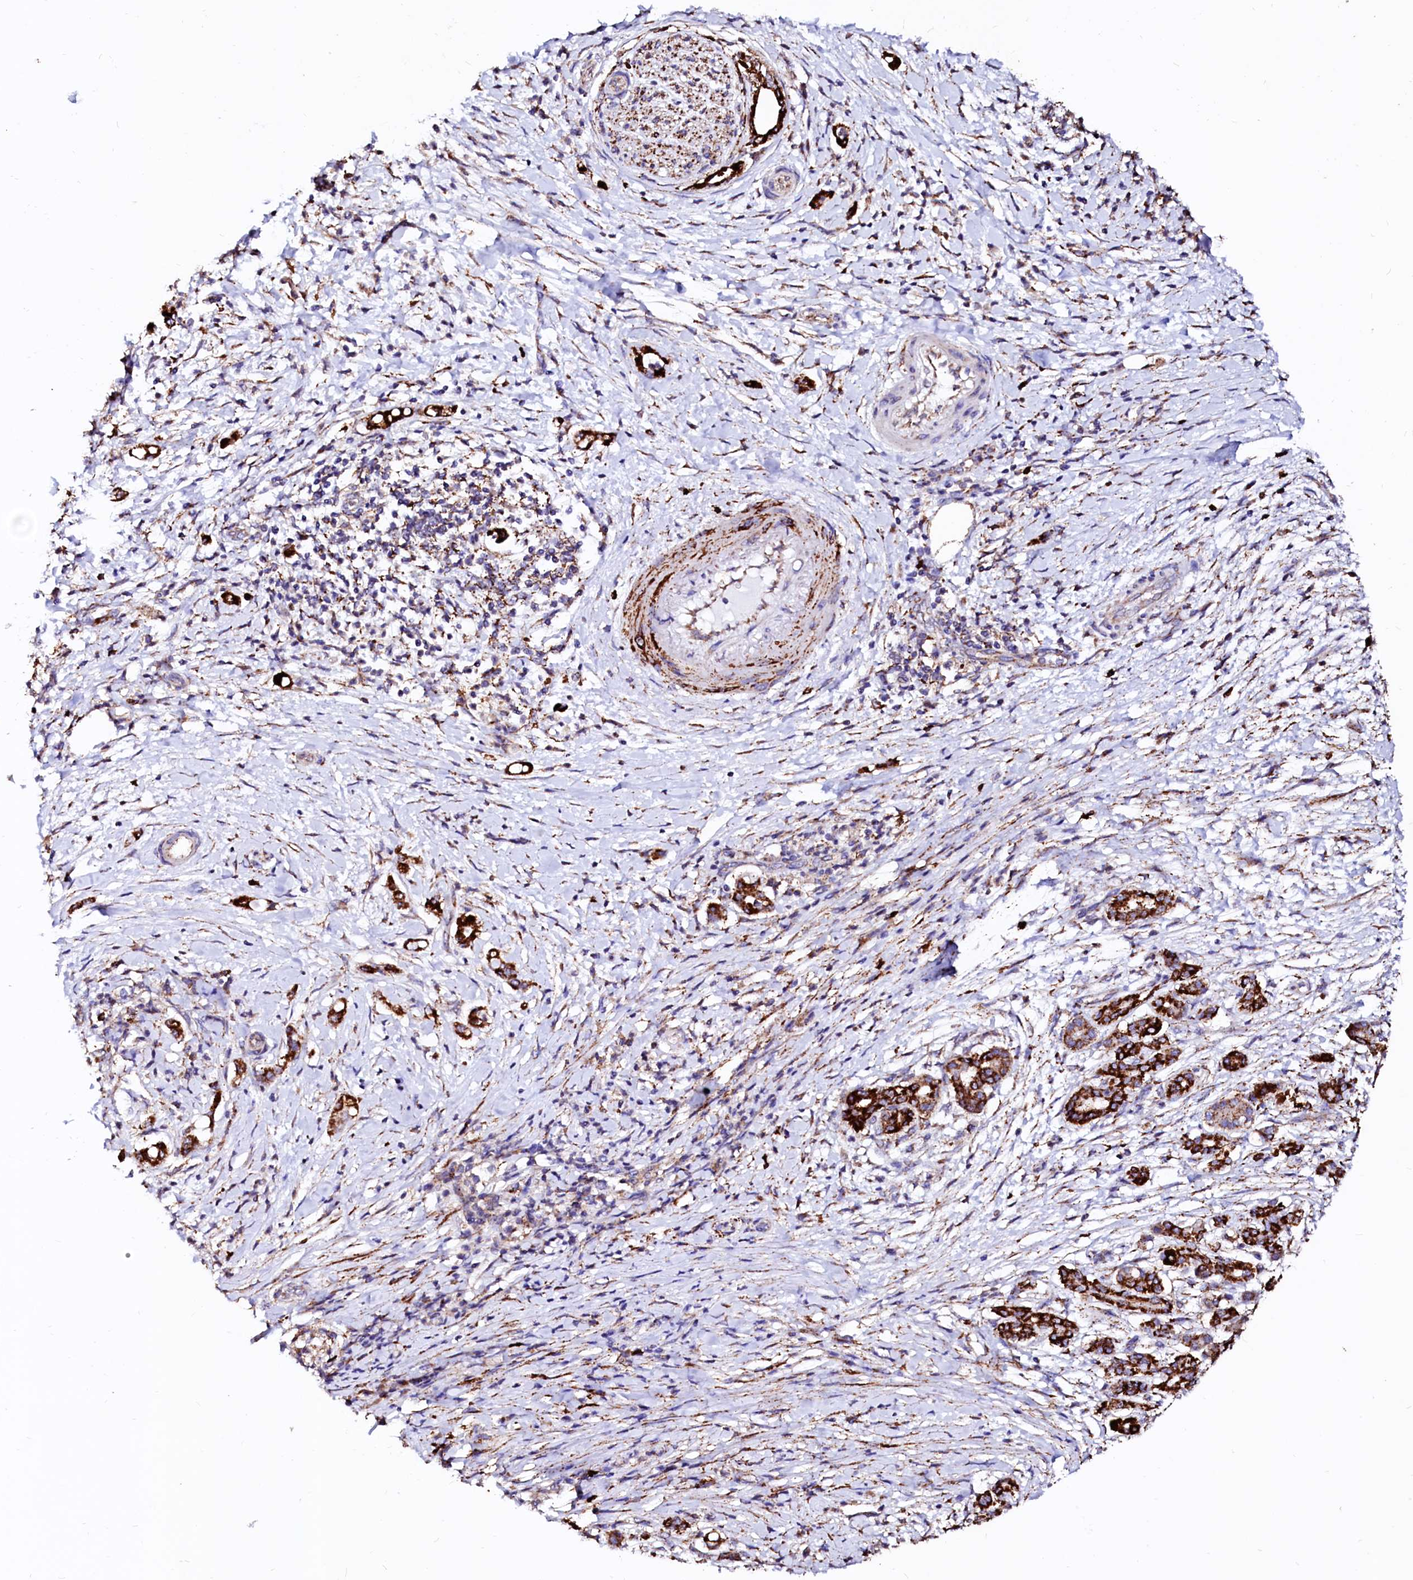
{"staining": {"intensity": "strong", "quantity": ">75%", "location": "cytoplasmic/membranous"}, "tissue": "pancreatic cancer", "cell_type": "Tumor cells", "image_type": "cancer", "snomed": [{"axis": "morphology", "description": "Adenocarcinoma, NOS"}, {"axis": "topography", "description": "Pancreas"}], "caption": "IHC image of neoplastic tissue: pancreatic cancer (adenocarcinoma) stained using immunohistochemistry (IHC) shows high levels of strong protein expression localized specifically in the cytoplasmic/membranous of tumor cells, appearing as a cytoplasmic/membranous brown color.", "gene": "MAOB", "patient": {"sex": "female", "age": 55}}